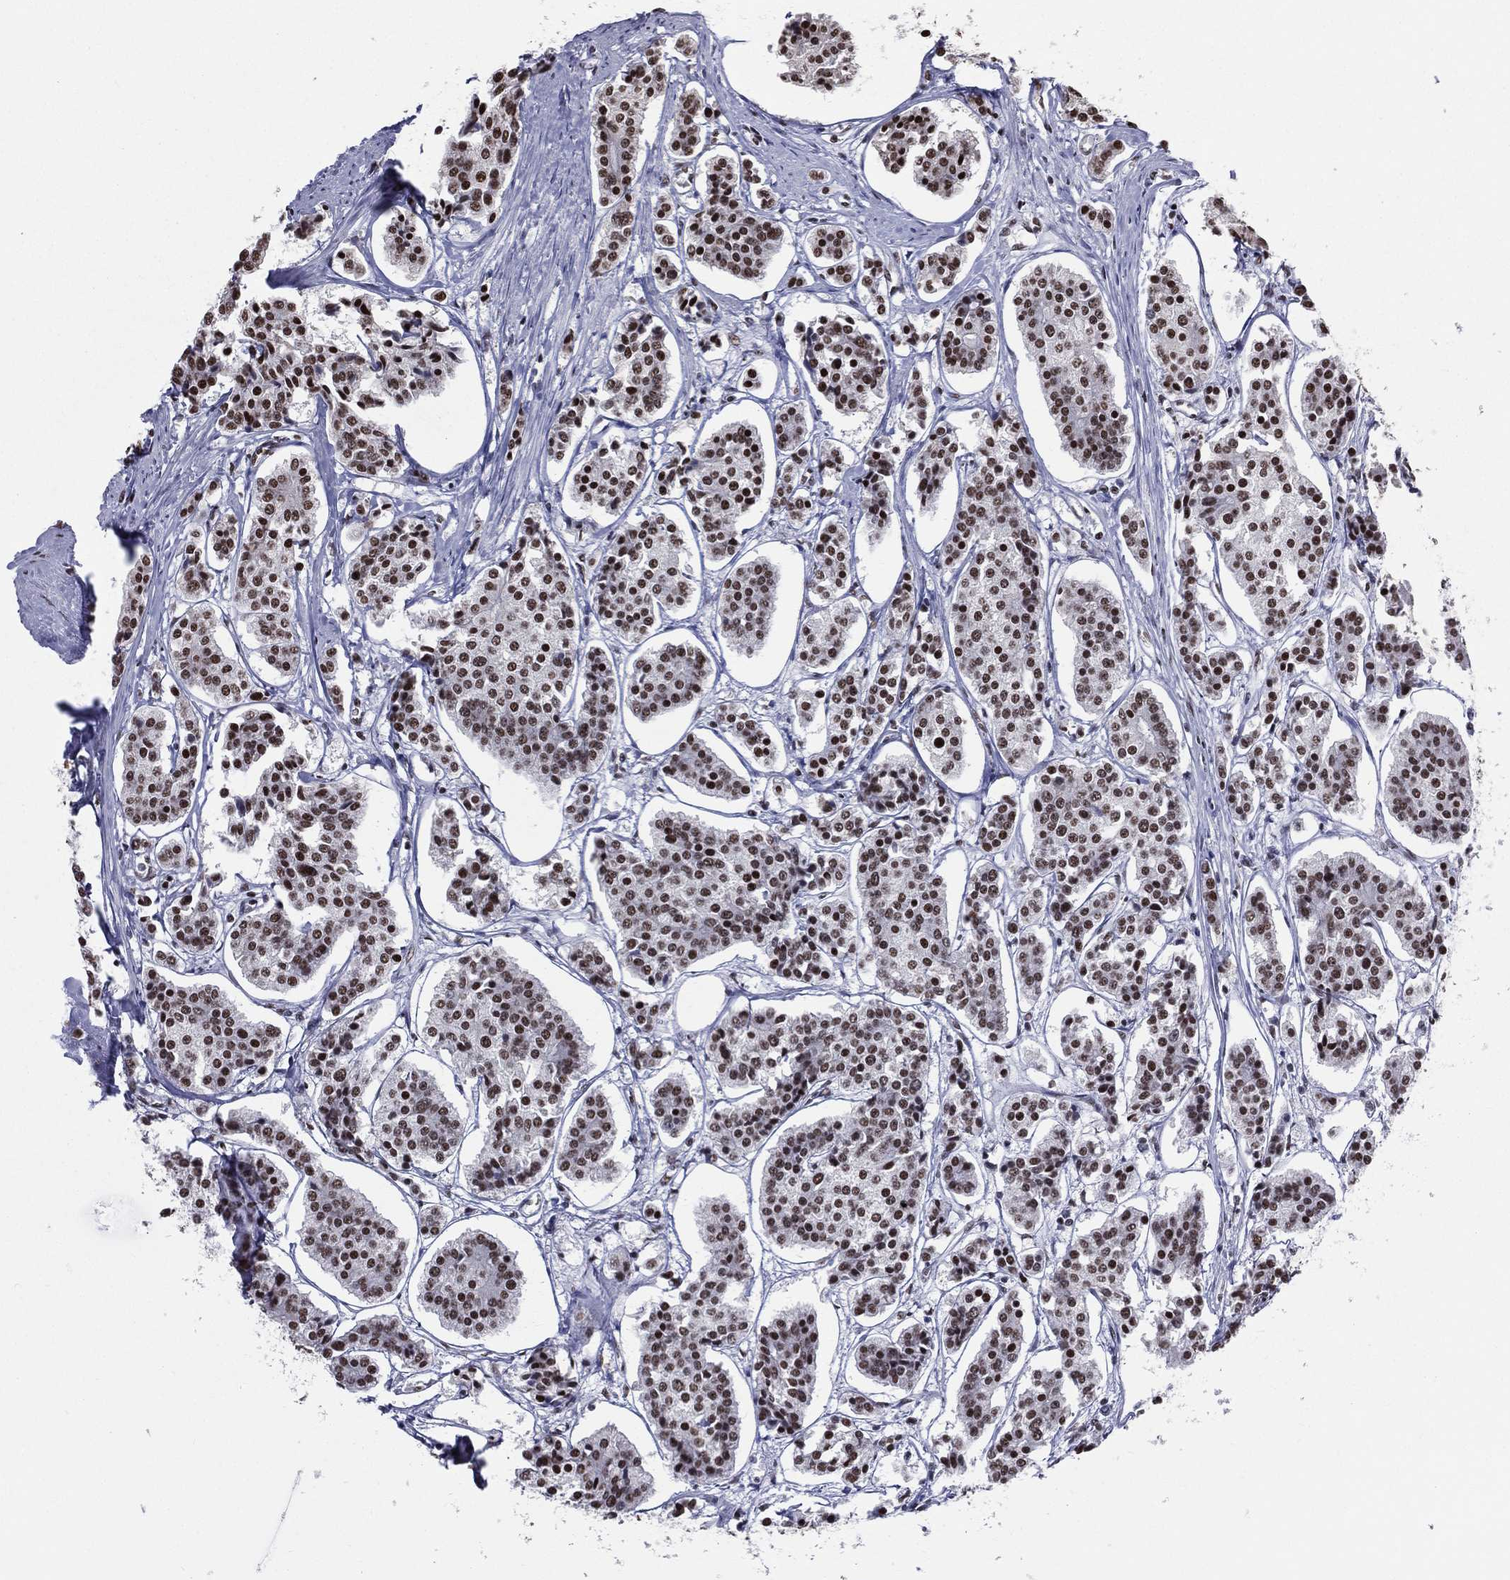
{"staining": {"intensity": "strong", "quantity": ">75%", "location": "nuclear"}, "tissue": "carcinoid", "cell_type": "Tumor cells", "image_type": "cancer", "snomed": [{"axis": "morphology", "description": "Carcinoid, malignant, NOS"}, {"axis": "topography", "description": "Small intestine"}], "caption": "Protein expression analysis of carcinoid (malignant) demonstrates strong nuclear staining in about >75% of tumor cells.", "gene": "ZNF7", "patient": {"sex": "female", "age": 65}}